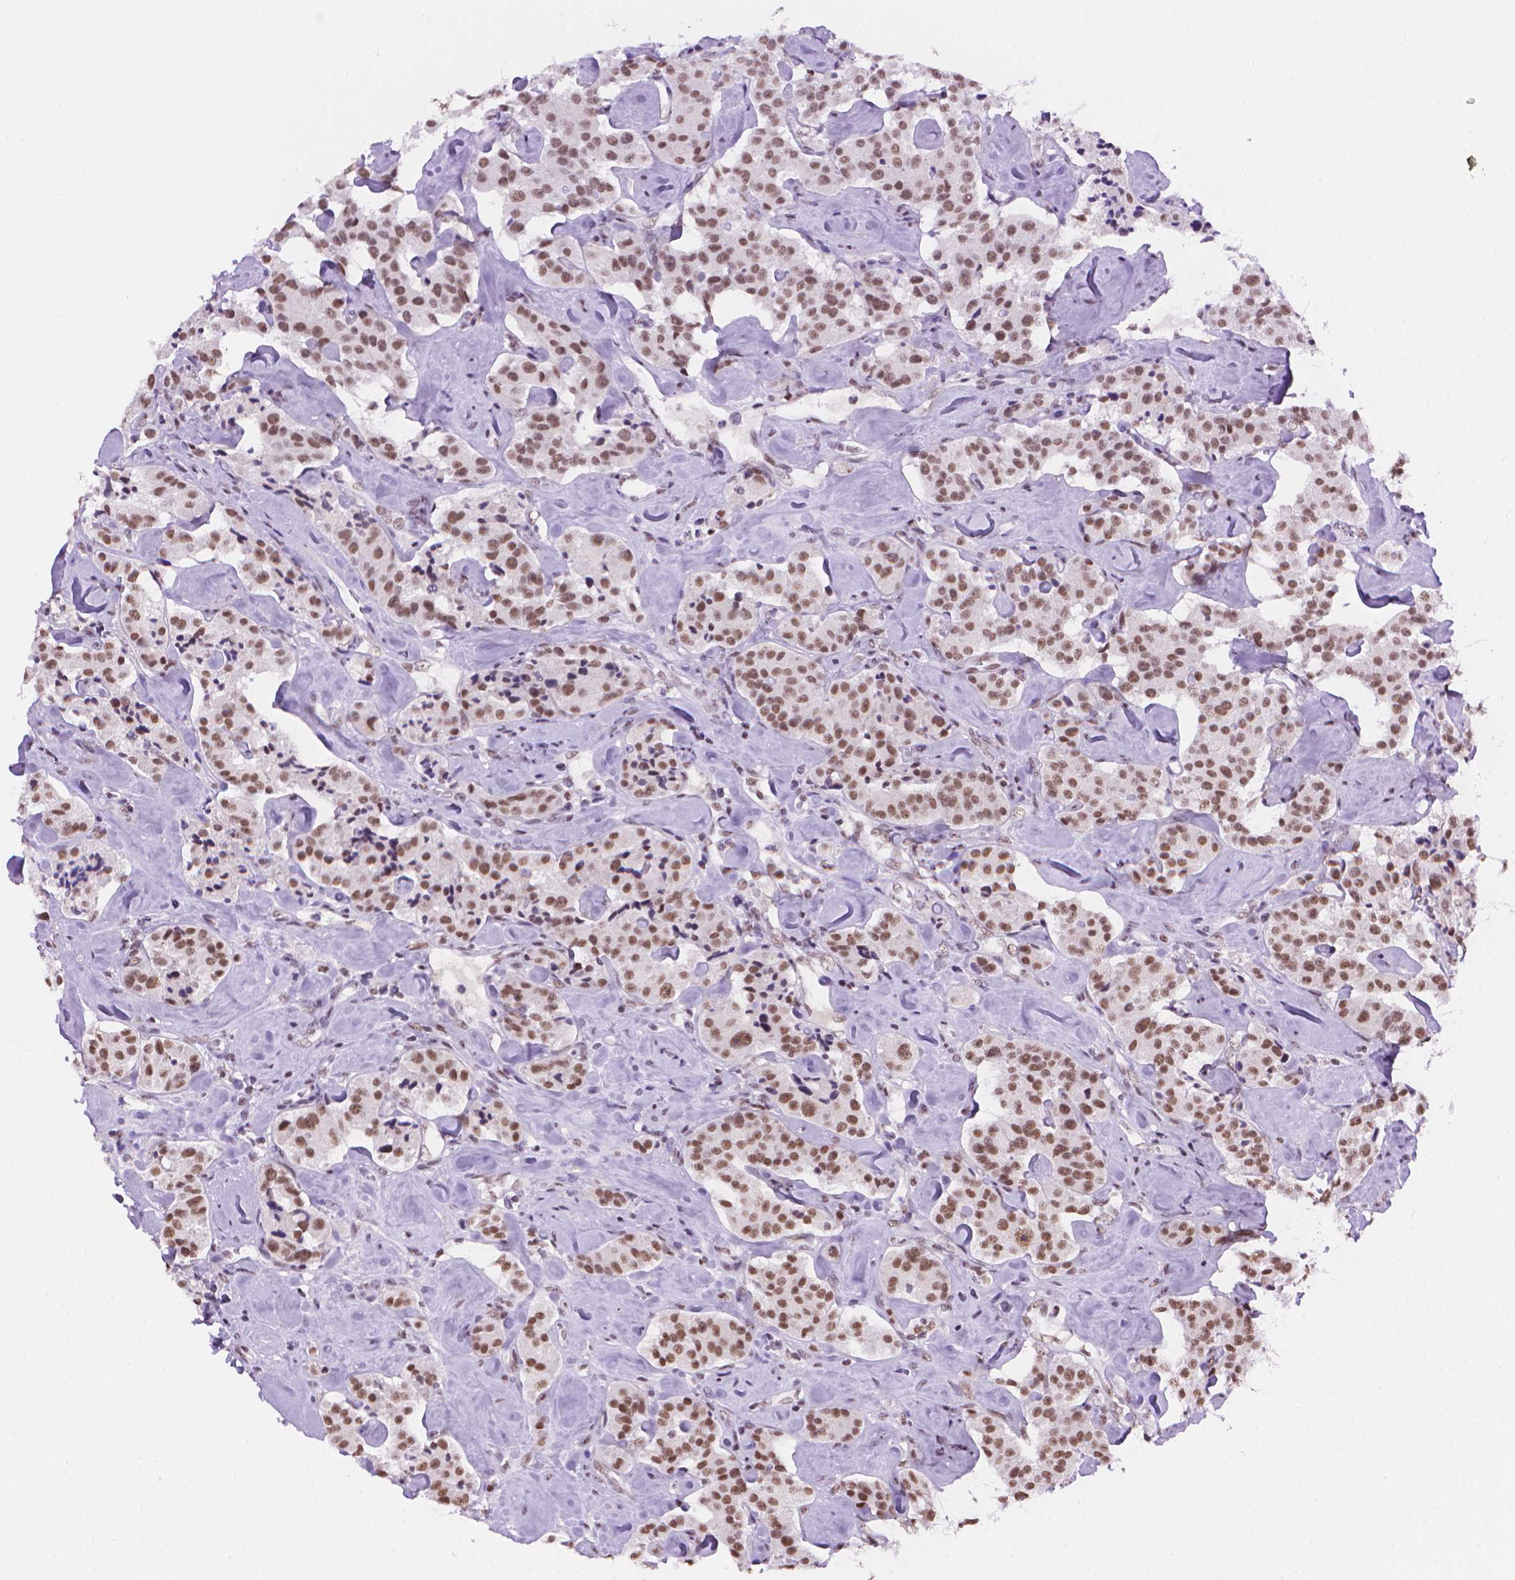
{"staining": {"intensity": "moderate", "quantity": ">75%", "location": "nuclear"}, "tissue": "carcinoid", "cell_type": "Tumor cells", "image_type": "cancer", "snomed": [{"axis": "morphology", "description": "Carcinoid, malignant, NOS"}, {"axis": "topography", "description": "Pancreas"}], "caption": "Brown immunohistochemical staining in carcinoid shows moderate nuclear staining in about >75% of tumor cells.", "gene": "RPA4", "patient": {"sex": "male", "age": 41}}